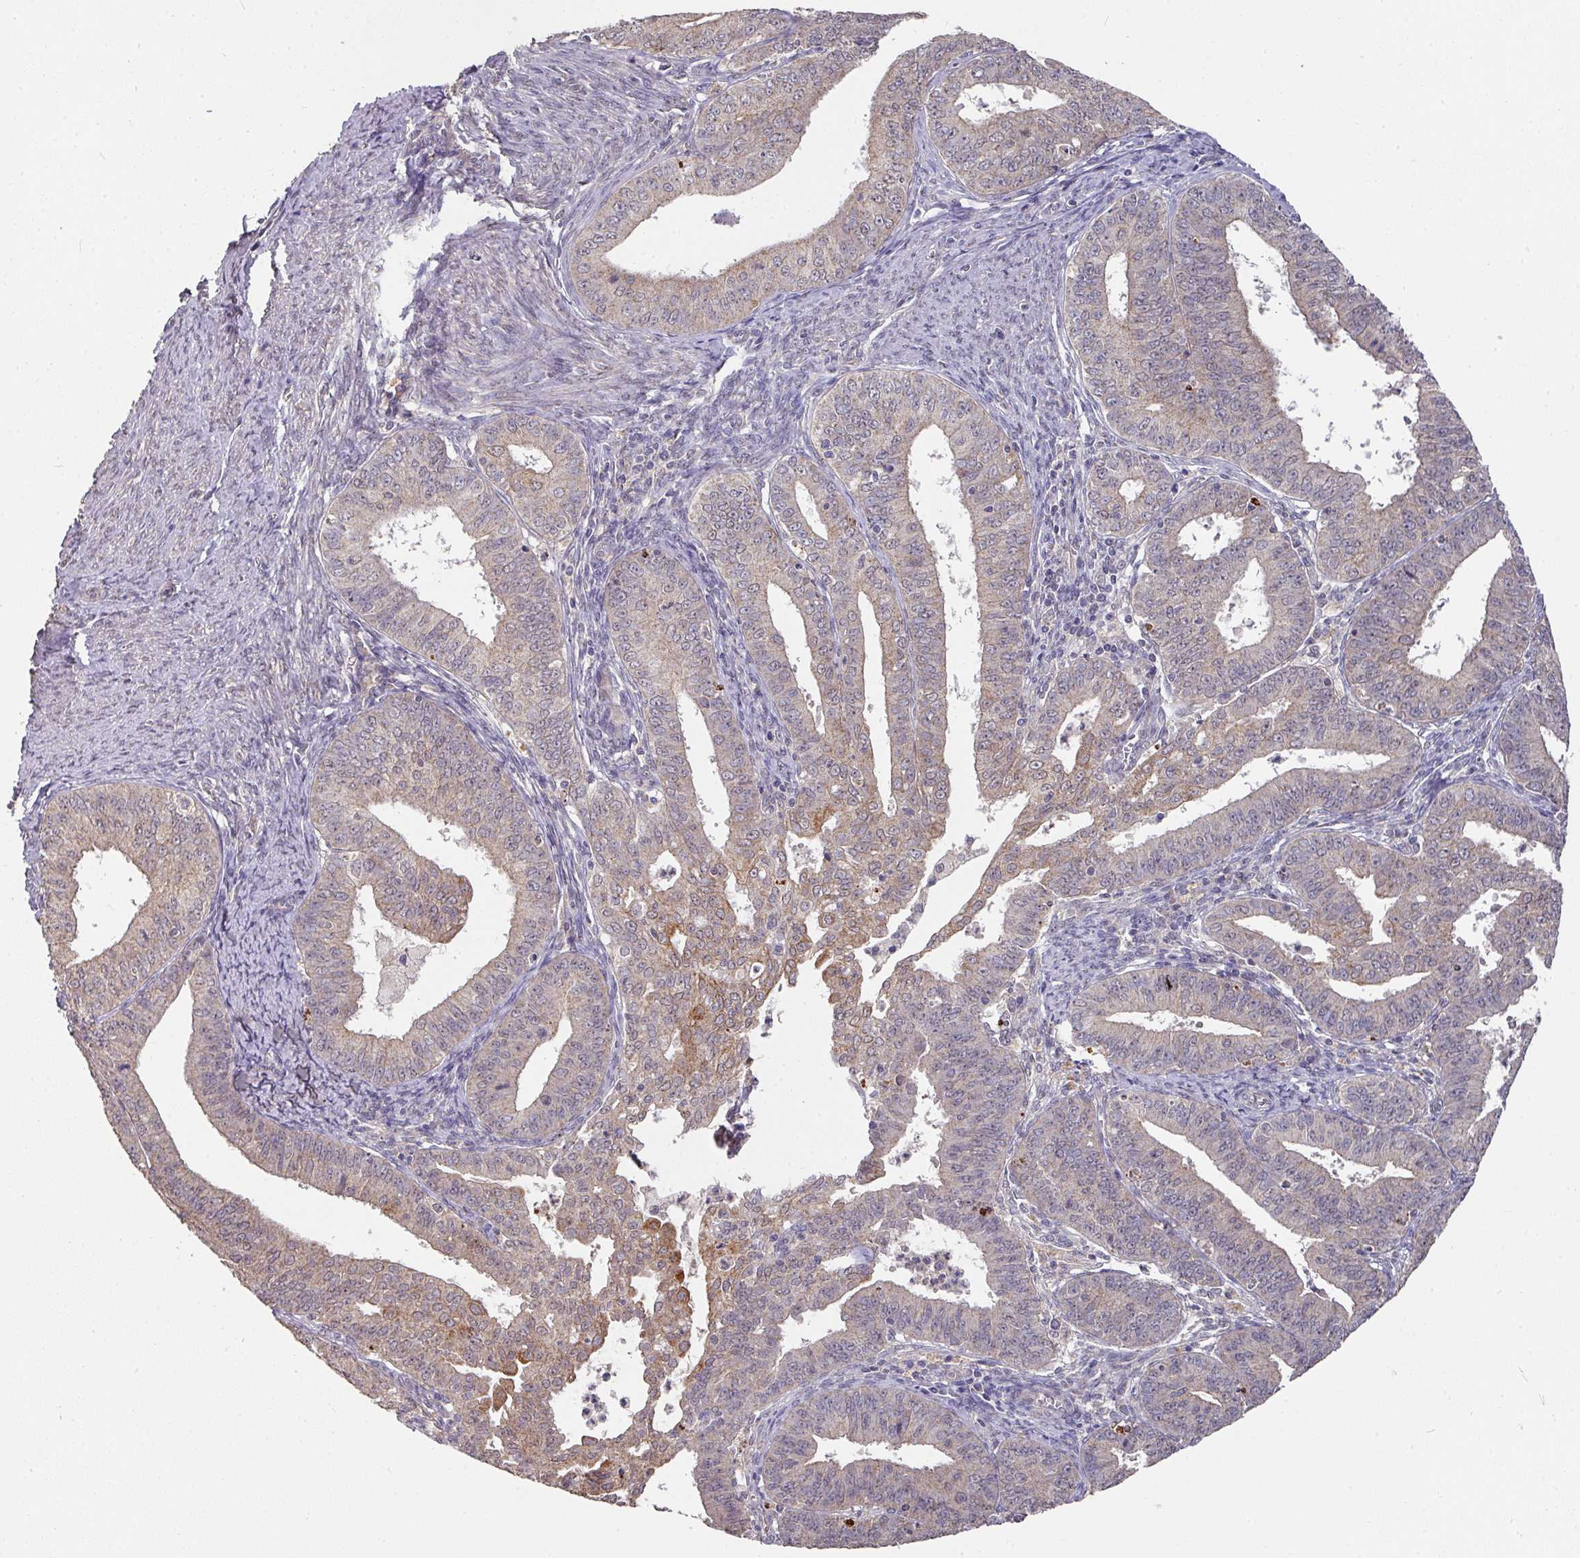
{"staining": {"intensity": "moderate", "quantity": "<25%", "location": "cytoplasmic/membranous"}, "tissue": "endometrial cancer", "cell_type": "Tumor cells", "image_type": "cancer", "snomed": [{"axis": "morphology", "description": "Adenocarcinoma, NOS"}, {"axis": "topography", "description": "Endometrium"}], "caption": "A micrograph showing moderate cytoplasmic/membranous expression in about <25% of tumor cells in endometrial adenocarcinoma, as visualized by brown immunohistochemical staining.", "gene": "EXTL3", "patient": {"sex": "female", "age": 73}}